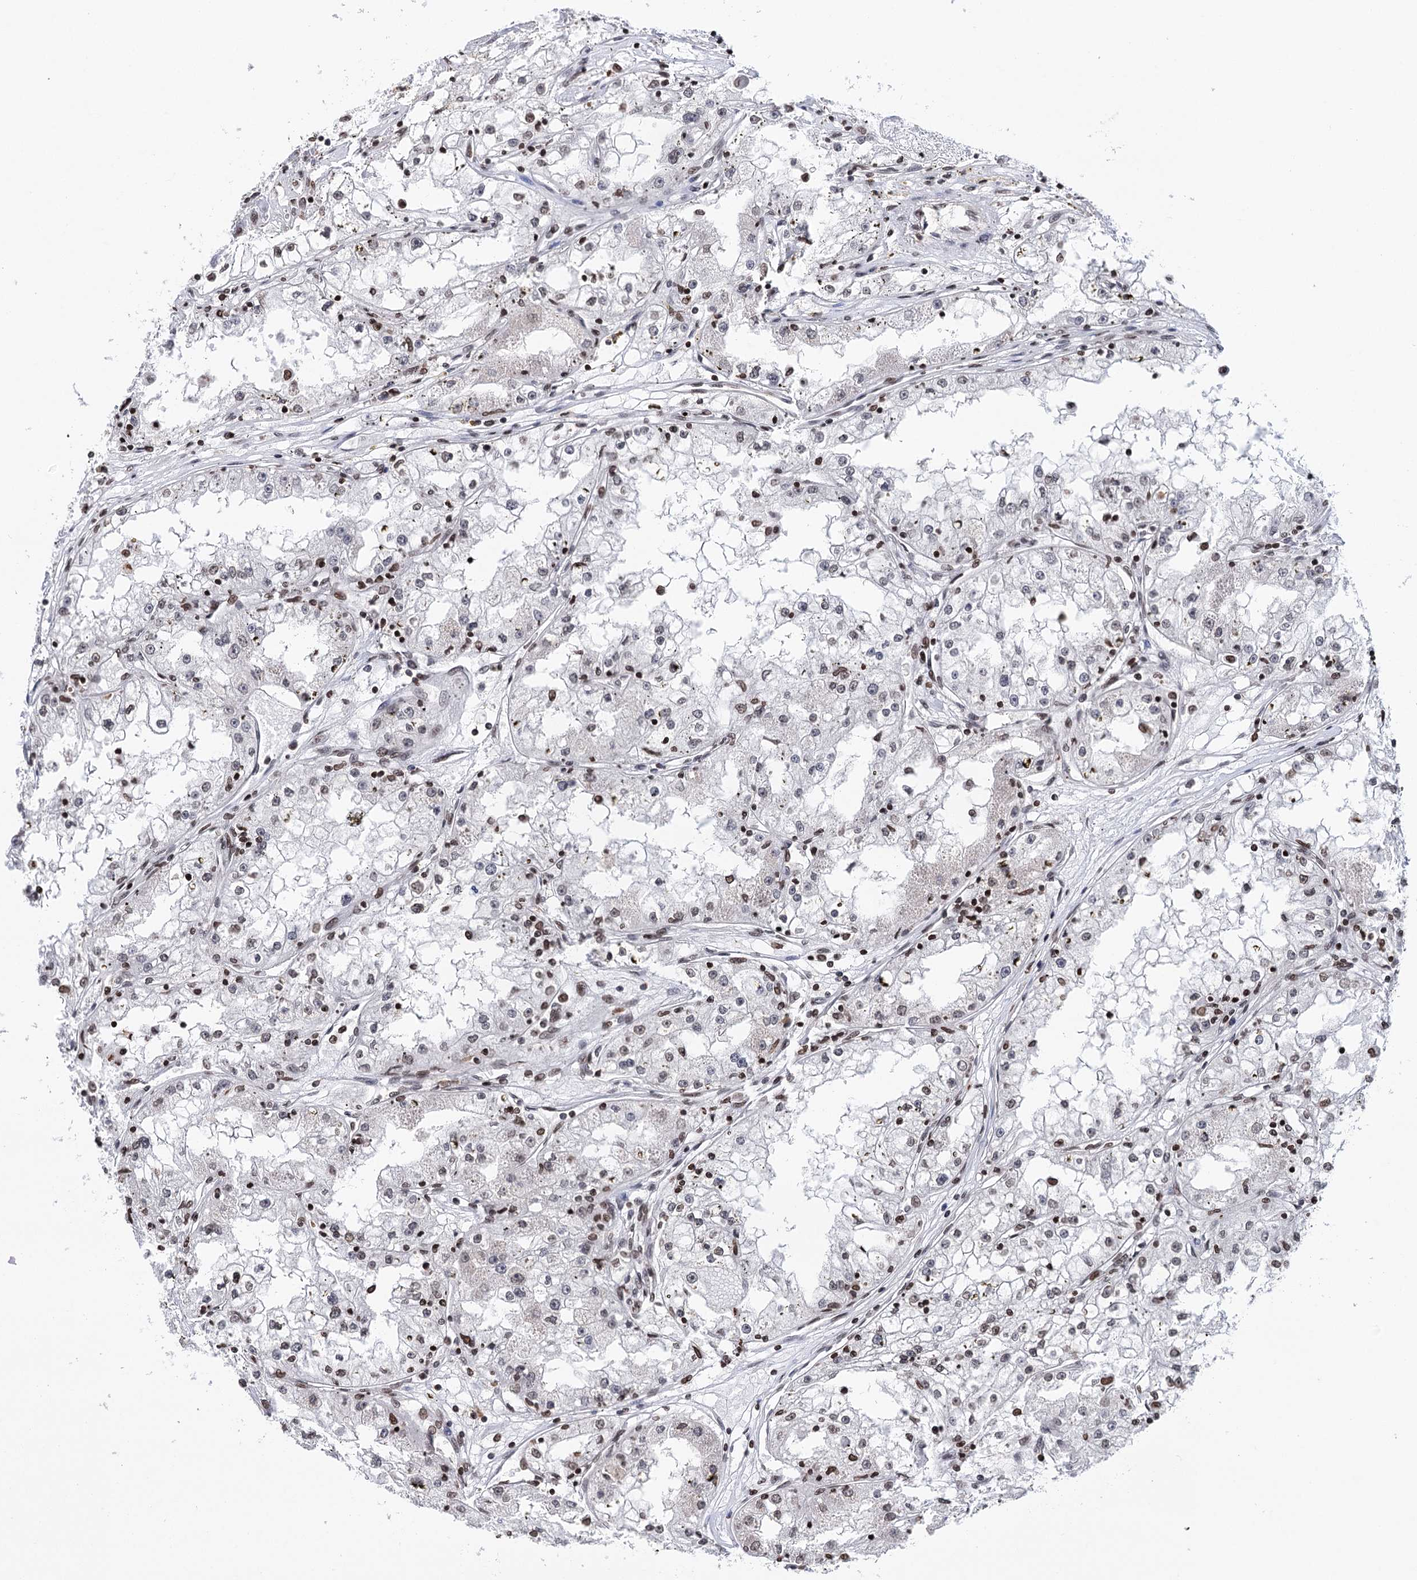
{"staining": {"intensity": "weak", "quantity": "25%-75%", "location": "nuclear"}, "tissue": "renal cancer", "cell_type": "Tumor cells", "image_type": "cancer", "snomed": [{"axis": "morphology", "description": "Adenocarcinoma, NOS"}, {"axis": "topography", "description": "Kidney"}], "caption": "About 25%-75% of tumor cells in human renal cancer exhibit weak nuclear protein positivity as visualized by brown immunohistochemical staining.", "gene": "CCDC77", "patient": {"sex": "male", "age": 56}}